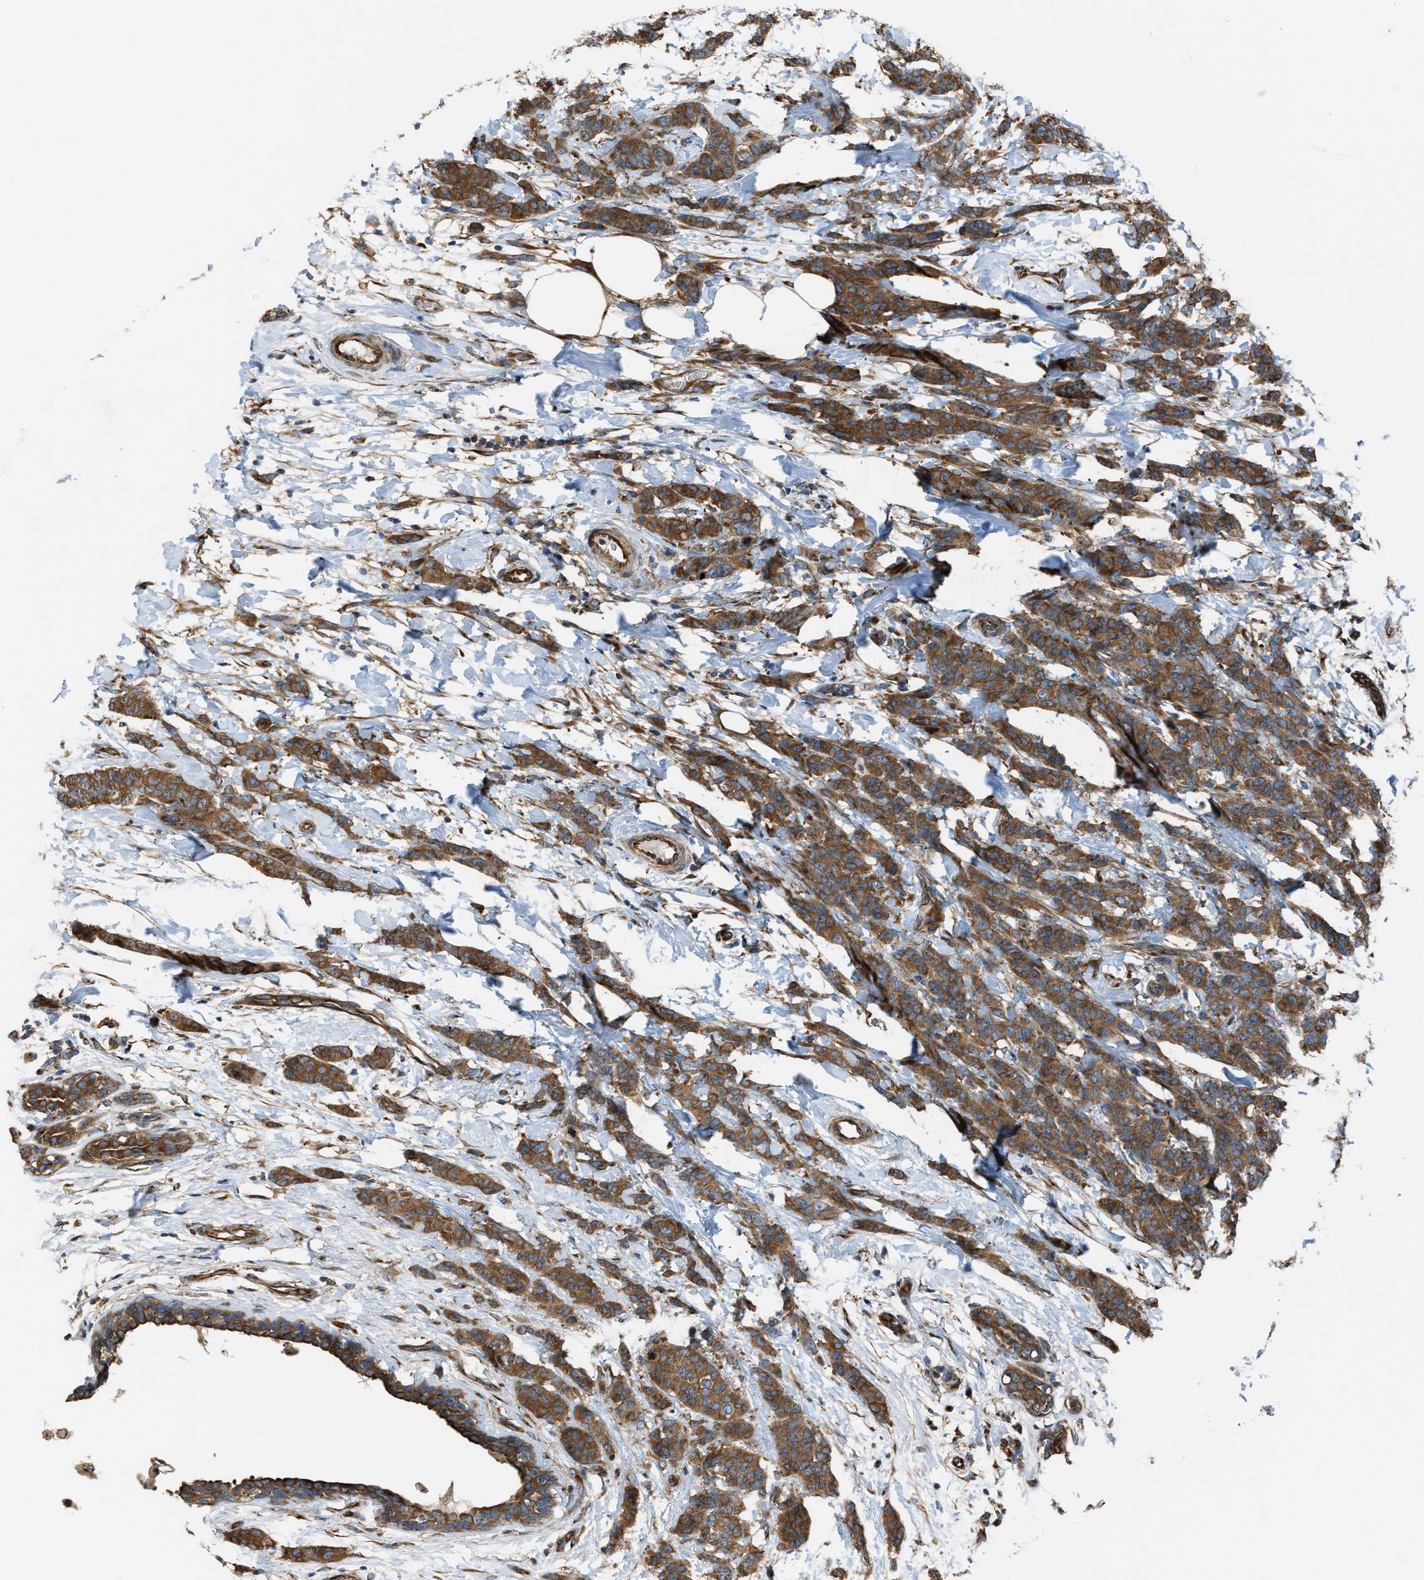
{"staining": {"intensity": "moderate", "quantity": ">75%", "location": "cytoplasmic/membranous"}, "tissue": "breast cancer", "cell_type": "Tumor cells", "image_type": "cancer", "snomed": [{"axis": "morphology", "description": "Normal tissue, NOS"}, {"axis": "morphology", "description": "Duct carcinoma"}, {"axis": "topography", "description": "Breast"}], "caption": "Tumor cells demonstrate moderate cytoplasmic/membranous expression in about >75% of cells in infiltrating ductal carcinoma (breast).", "gene": "TRPC1", "patient": {"sex": "female", "age": 40}}